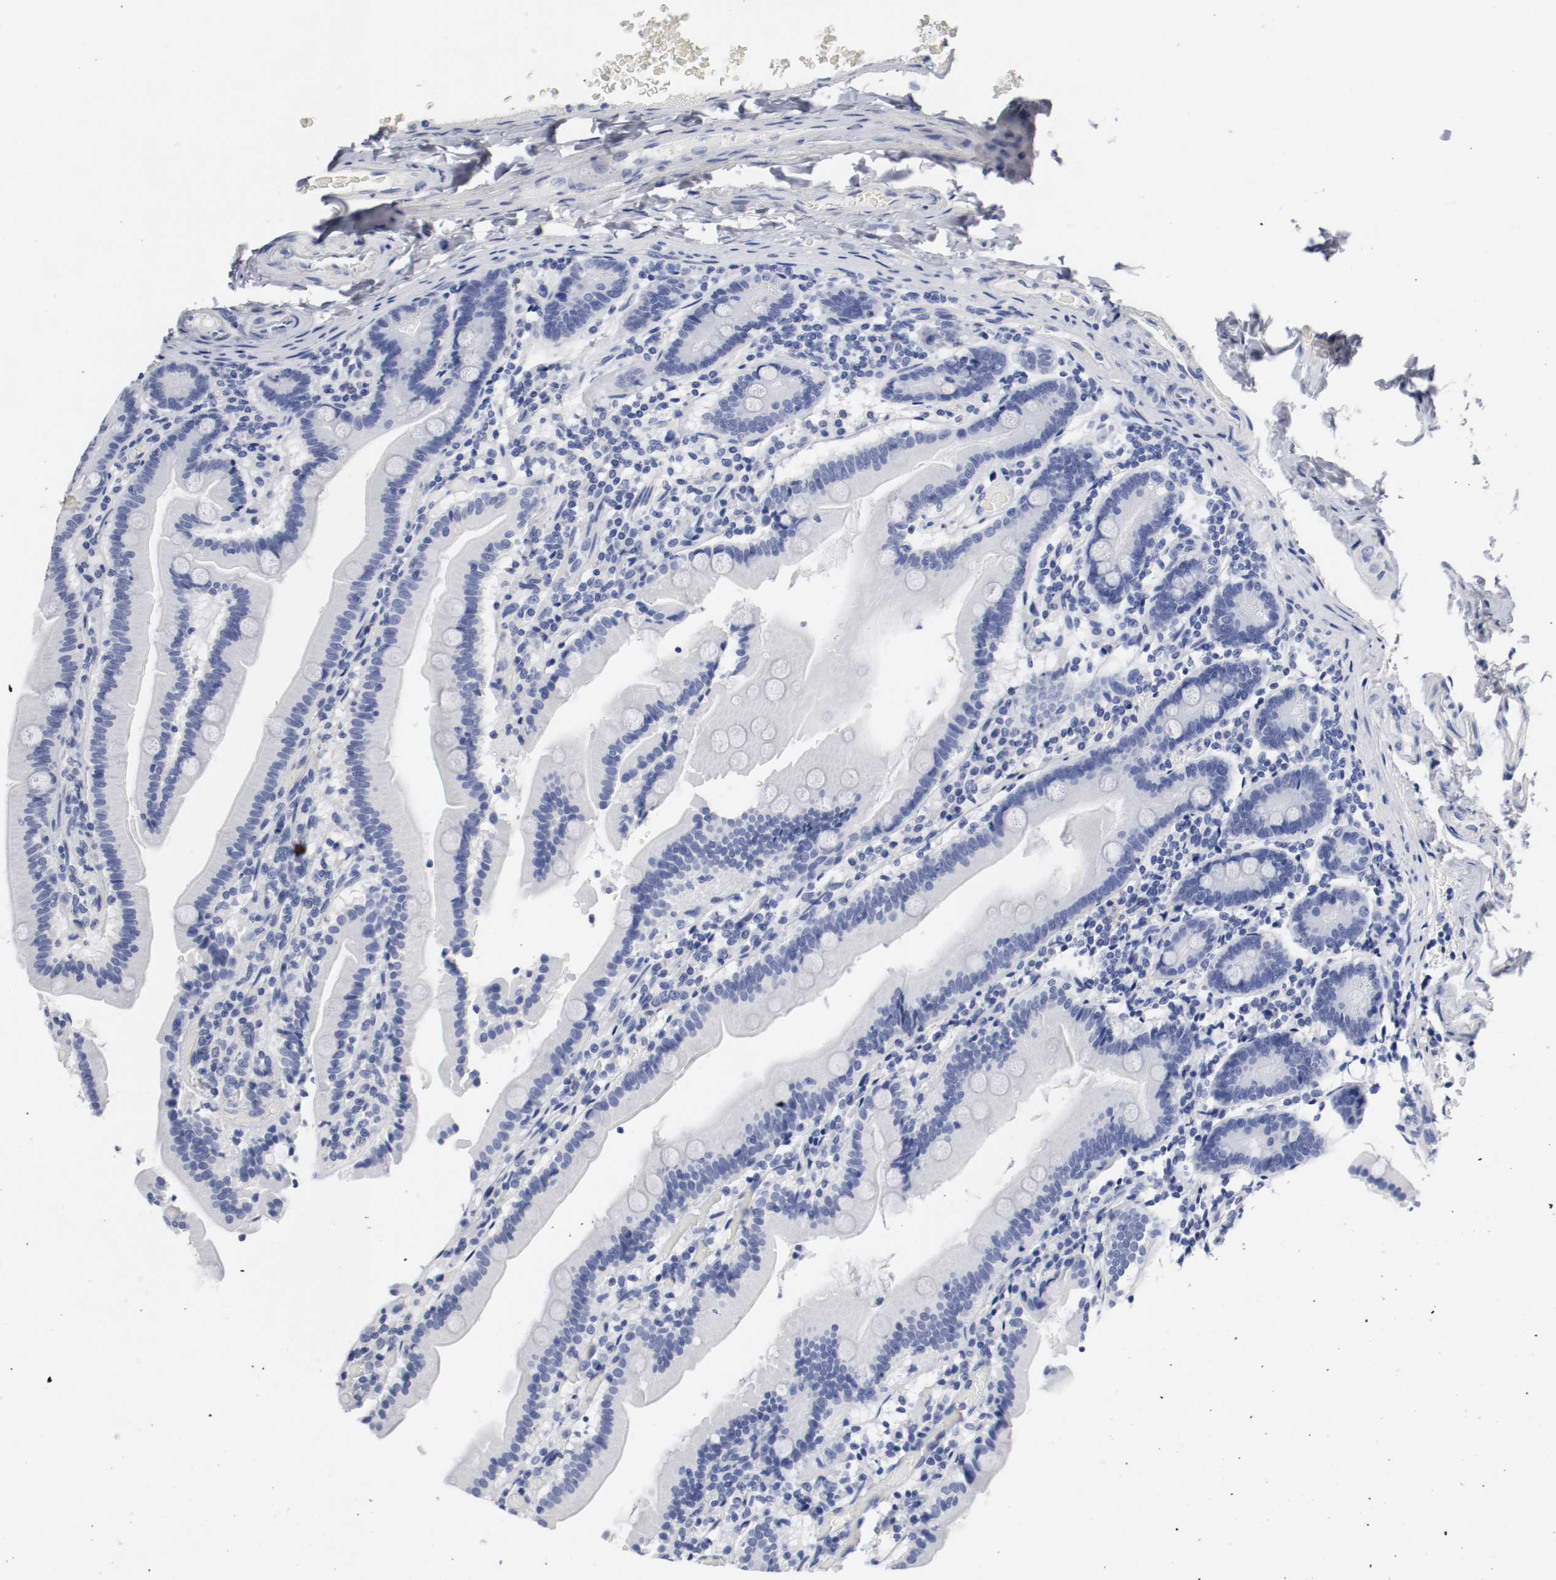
{"staining": {"intensity": "negative", "quantity": "none", "location": "none"}, "tissue": "duodenum", "cell_type": "Glandular cells", "image_type": "normal", "snomed": [{"axis": "morphology", "description": "Normal tissue, NOS"}, {"axis": "topography", "description": "Duodenum"}], "caption": "Micrograph shows no significant protein staining in glandular cells of unremarkable duodenum. Brightfield microscopy of IHC stained with DAB (3,3'-diaminobenzidine) (brown) and hematoxylin (blue), captured at high magnification.", "gene": "GAD1", "patient": {"sex": "female", "age": 53}}